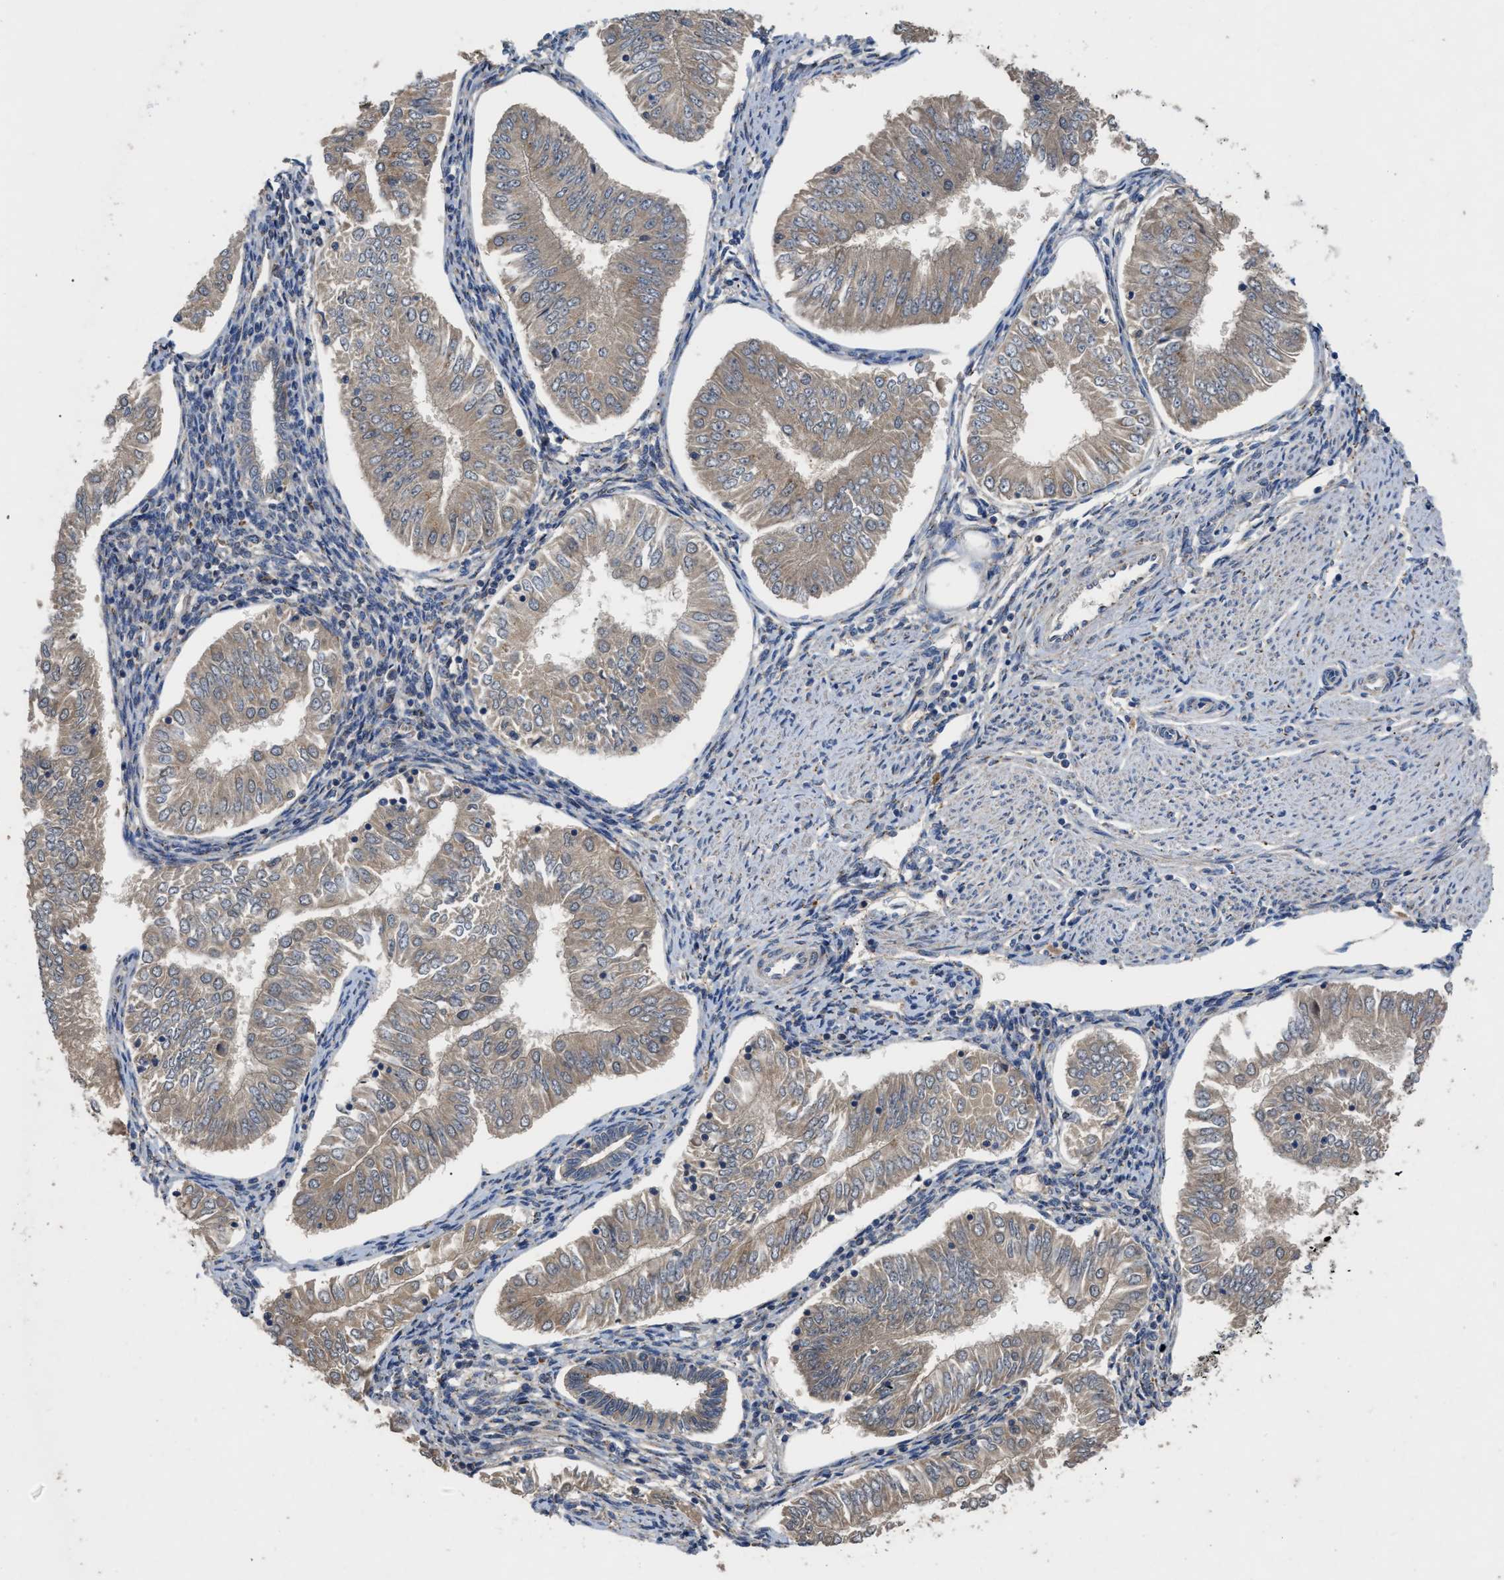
{"staining": {"intensity": "weak", "quantity": ">75%", "location": "cytoplasmic/membranous"}, "tissue": "endometrial cancer", "cell_type": "Tumor cells", "image_type": "cancer", "snomed": [{"axis": "morphology", "description": "Adenocarcinoma, NOS"}, {"axis": "topography", "description": "Endometrium"}], "caption": "Human adenocarcinoma (endometrial) stained with a protein marker shows weak staining in tumor cells.", "gene": "SIK2", "patient": {"sex": "female", "age": 53}}